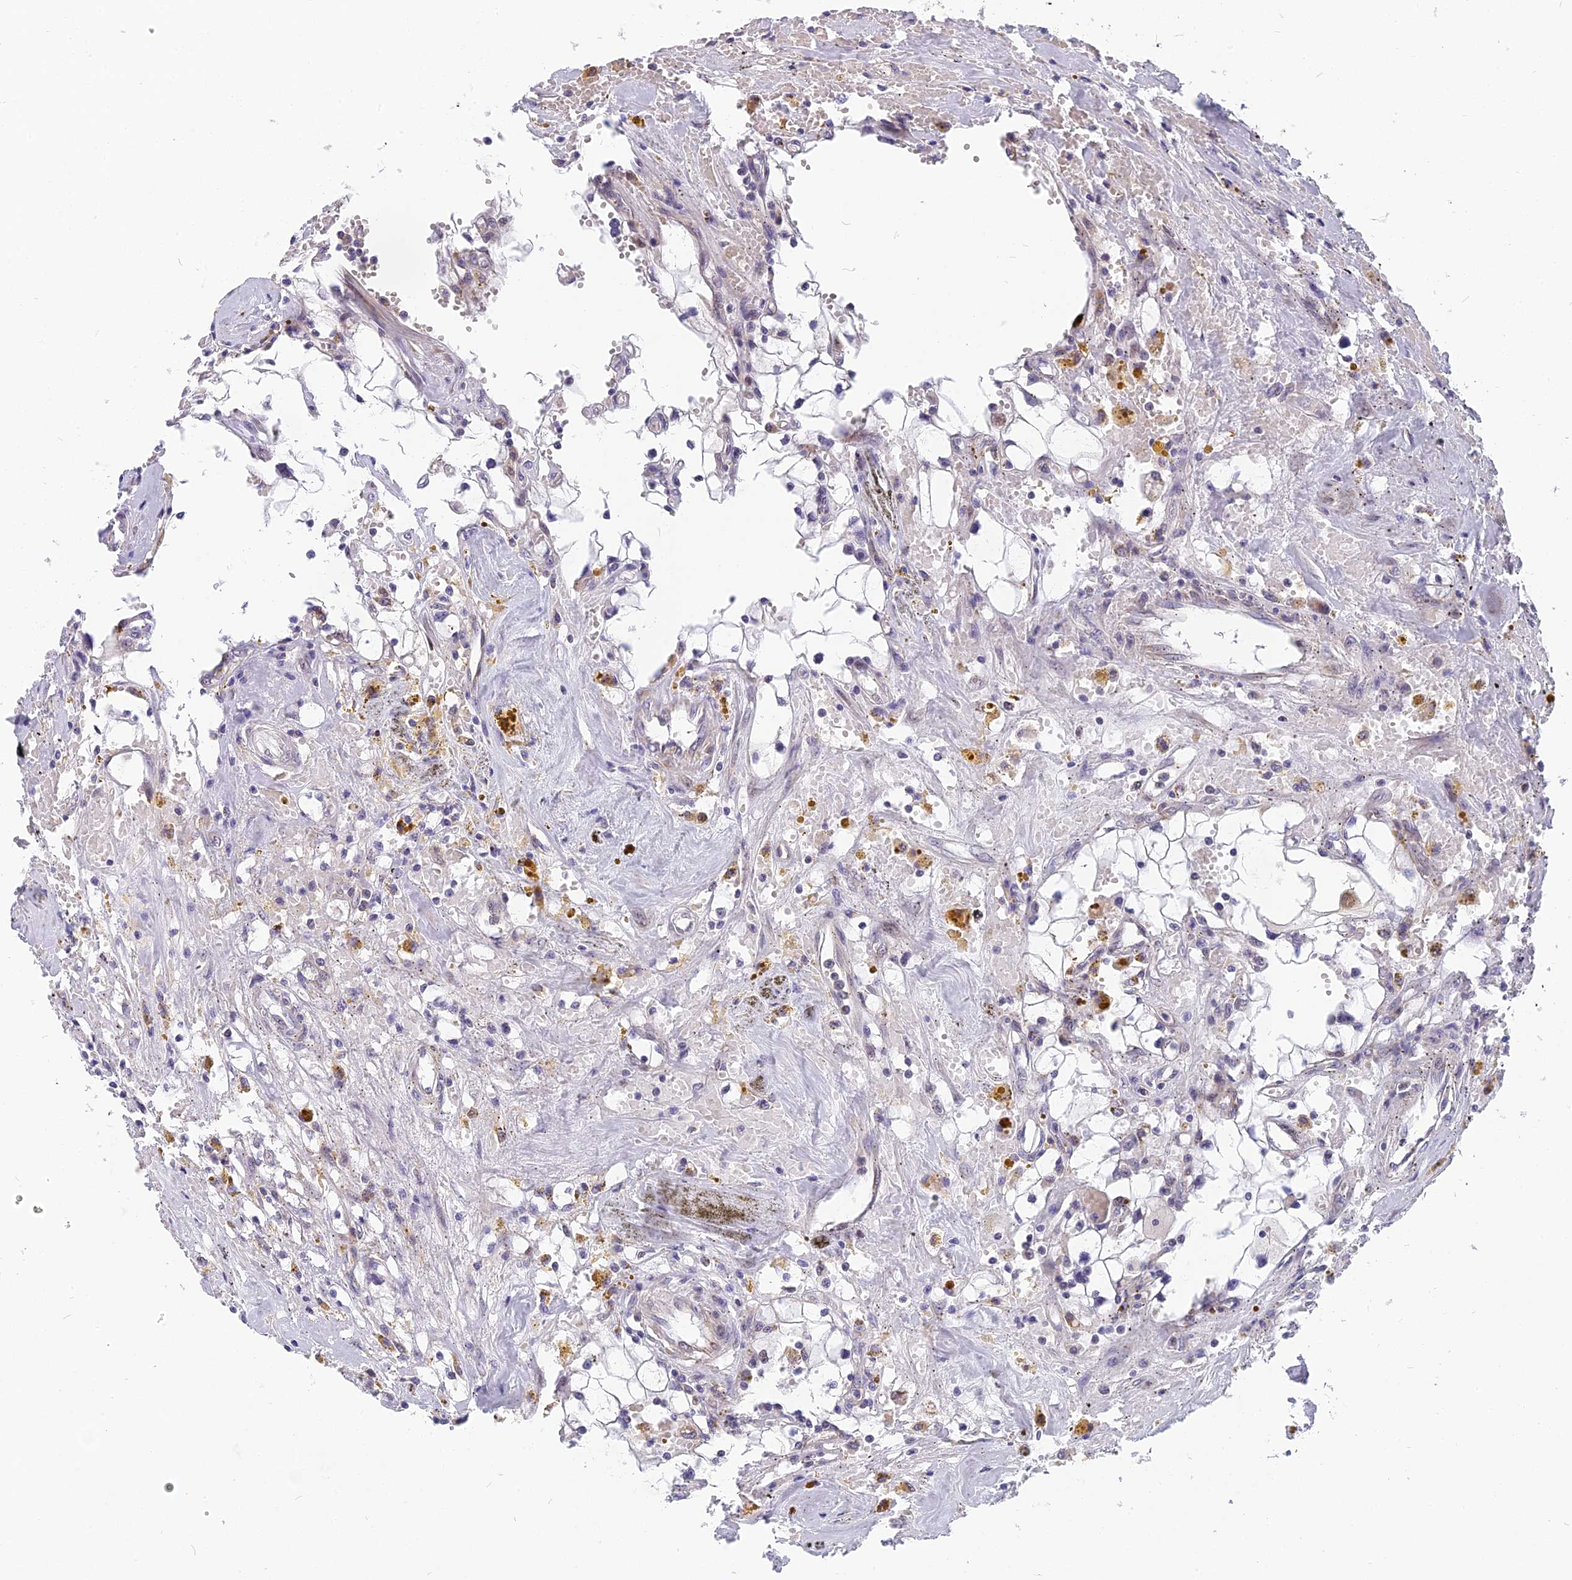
{"staining": {"intensity": "negative", "quantity": "none", "location": "none"}, "tissue": "renal cancer", "cell_type": "Tumor cells", "image_type": "cancer", "snomed": [{"axis": "morphology", "description": "Adenocarcinoma, NOS"}, {"axis": "topography", "description": "Kidney"}], "caption": "Renal adenocarcinoma was stained to show a protein in brown. There is no significant expression in tumor cells. Nuclei are stained in blue.", "gene": "CMC1", "patient": {"sex": "male", "age": 56}}